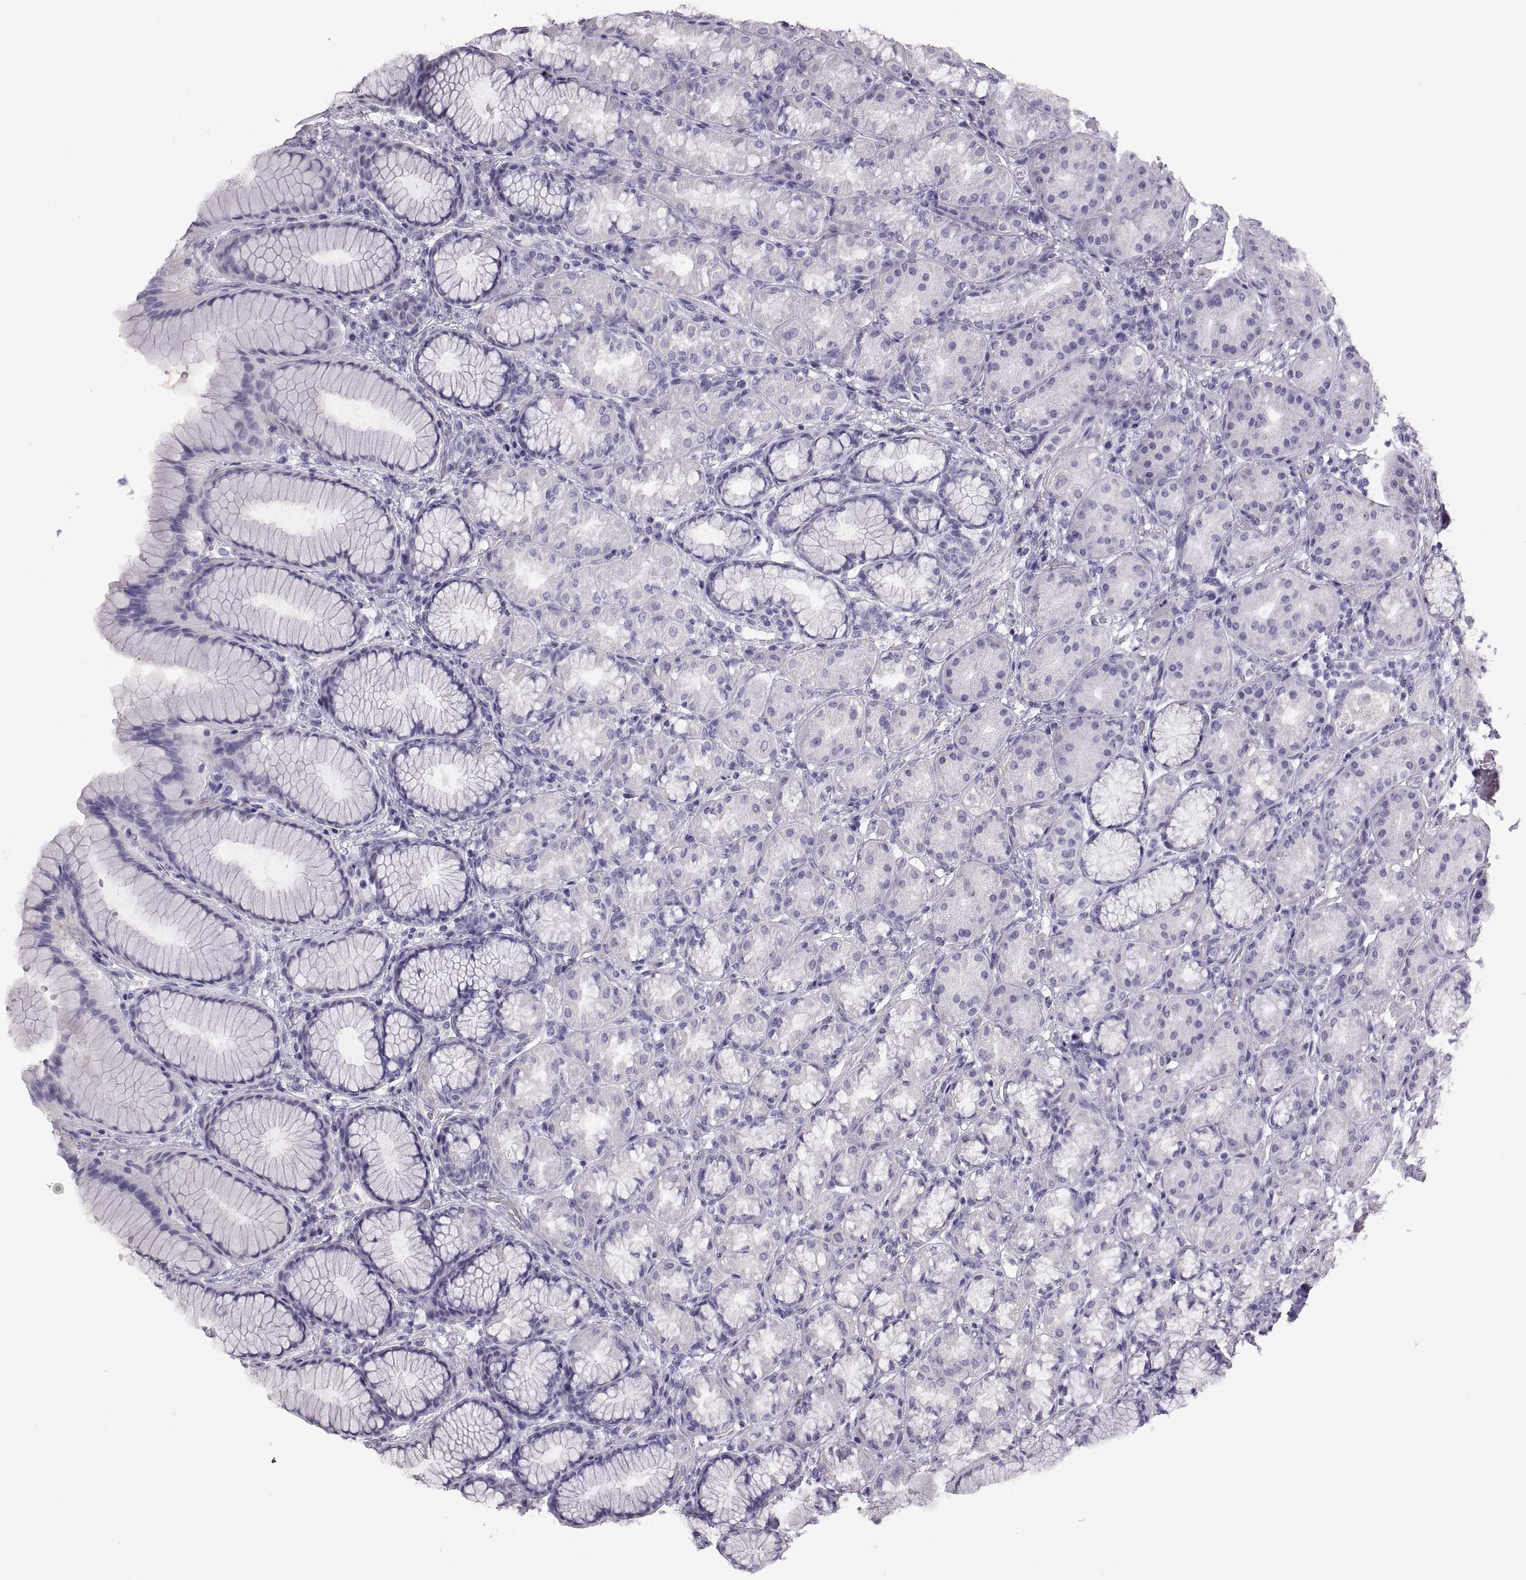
{"staining": {"intensity": "negative", "quantity": "none", "location": "none"}, "tissue": "stomach", "cell_type": "Glandular cells", "image_type": "normal", "snomed": [{"axis": "morphology", "description": "Normal tissue, NOS"}, {"axis": "morphology", "description": "Adenocarcinoma, NOS"}, {"axis": "topography", "description": "Stomach"}], "caption": "Immunohistochemistry image of benign stomach stained for a protein (brown), which exhibits no expression in glandular cells.", "gene": "WFDC8", "patient": {"sex": "female", "age": 79}}